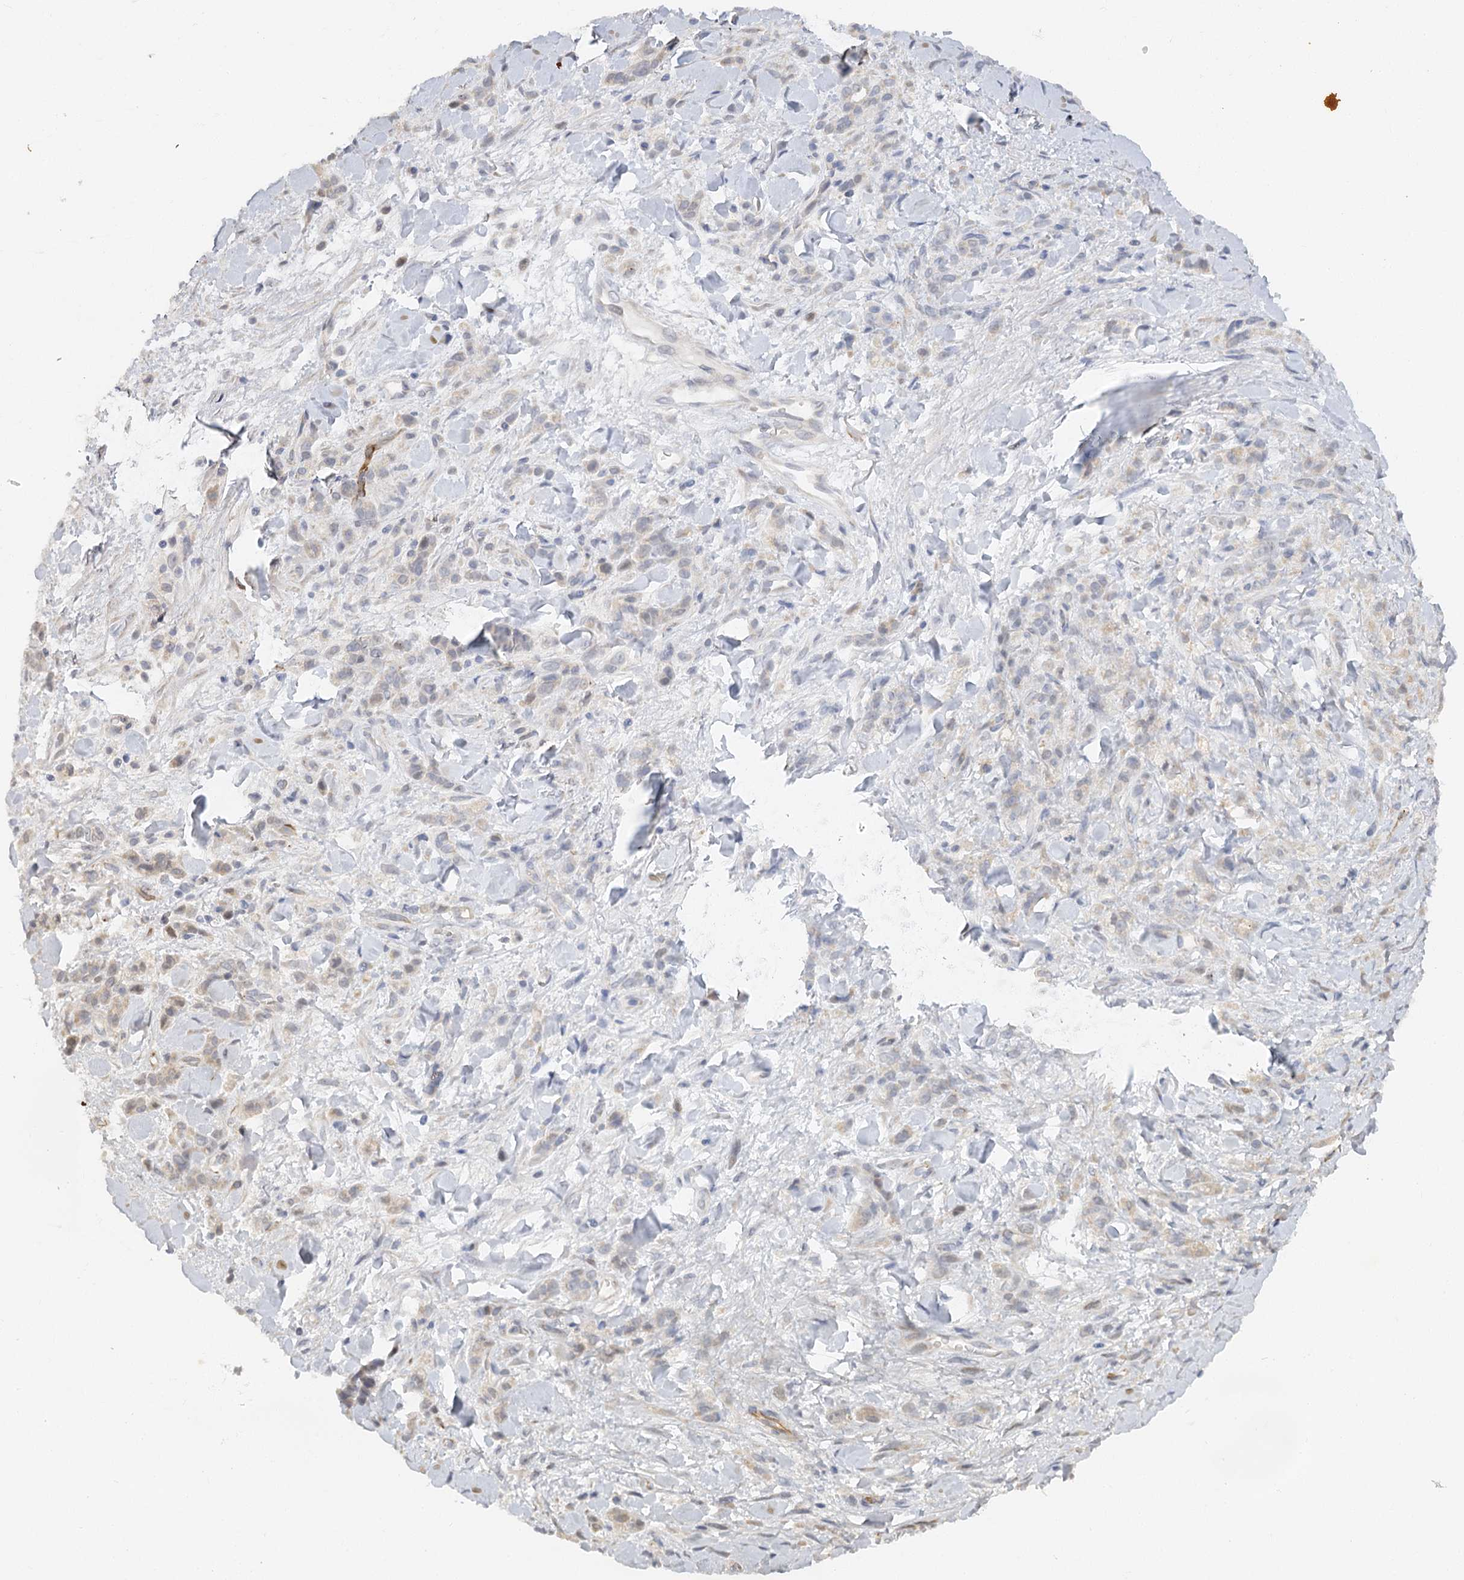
{"staining": {"intensity": "weak", "quantity": "<25%", "location": "cytoplasmic/membranous,nuclear"}, "tissue": "stomach cancer", "cell_type": "Tumor cells", "image_type": "cancer", "snomed": [{"axis": "morphology", "description": "Normal tissue, NOS"}, {"axis": "morphology", "description": "Adenocarcinoma, NOS"}, {"axis": "topography", "description": "Stomach"}], "caption": "DAB immunohistochemical staining of stomach cancer (adenocarcinoma) exhibits no significant expression in tumor cells.", "gene": "NELL2", "patient": {"sex": "male", "age": 82}}